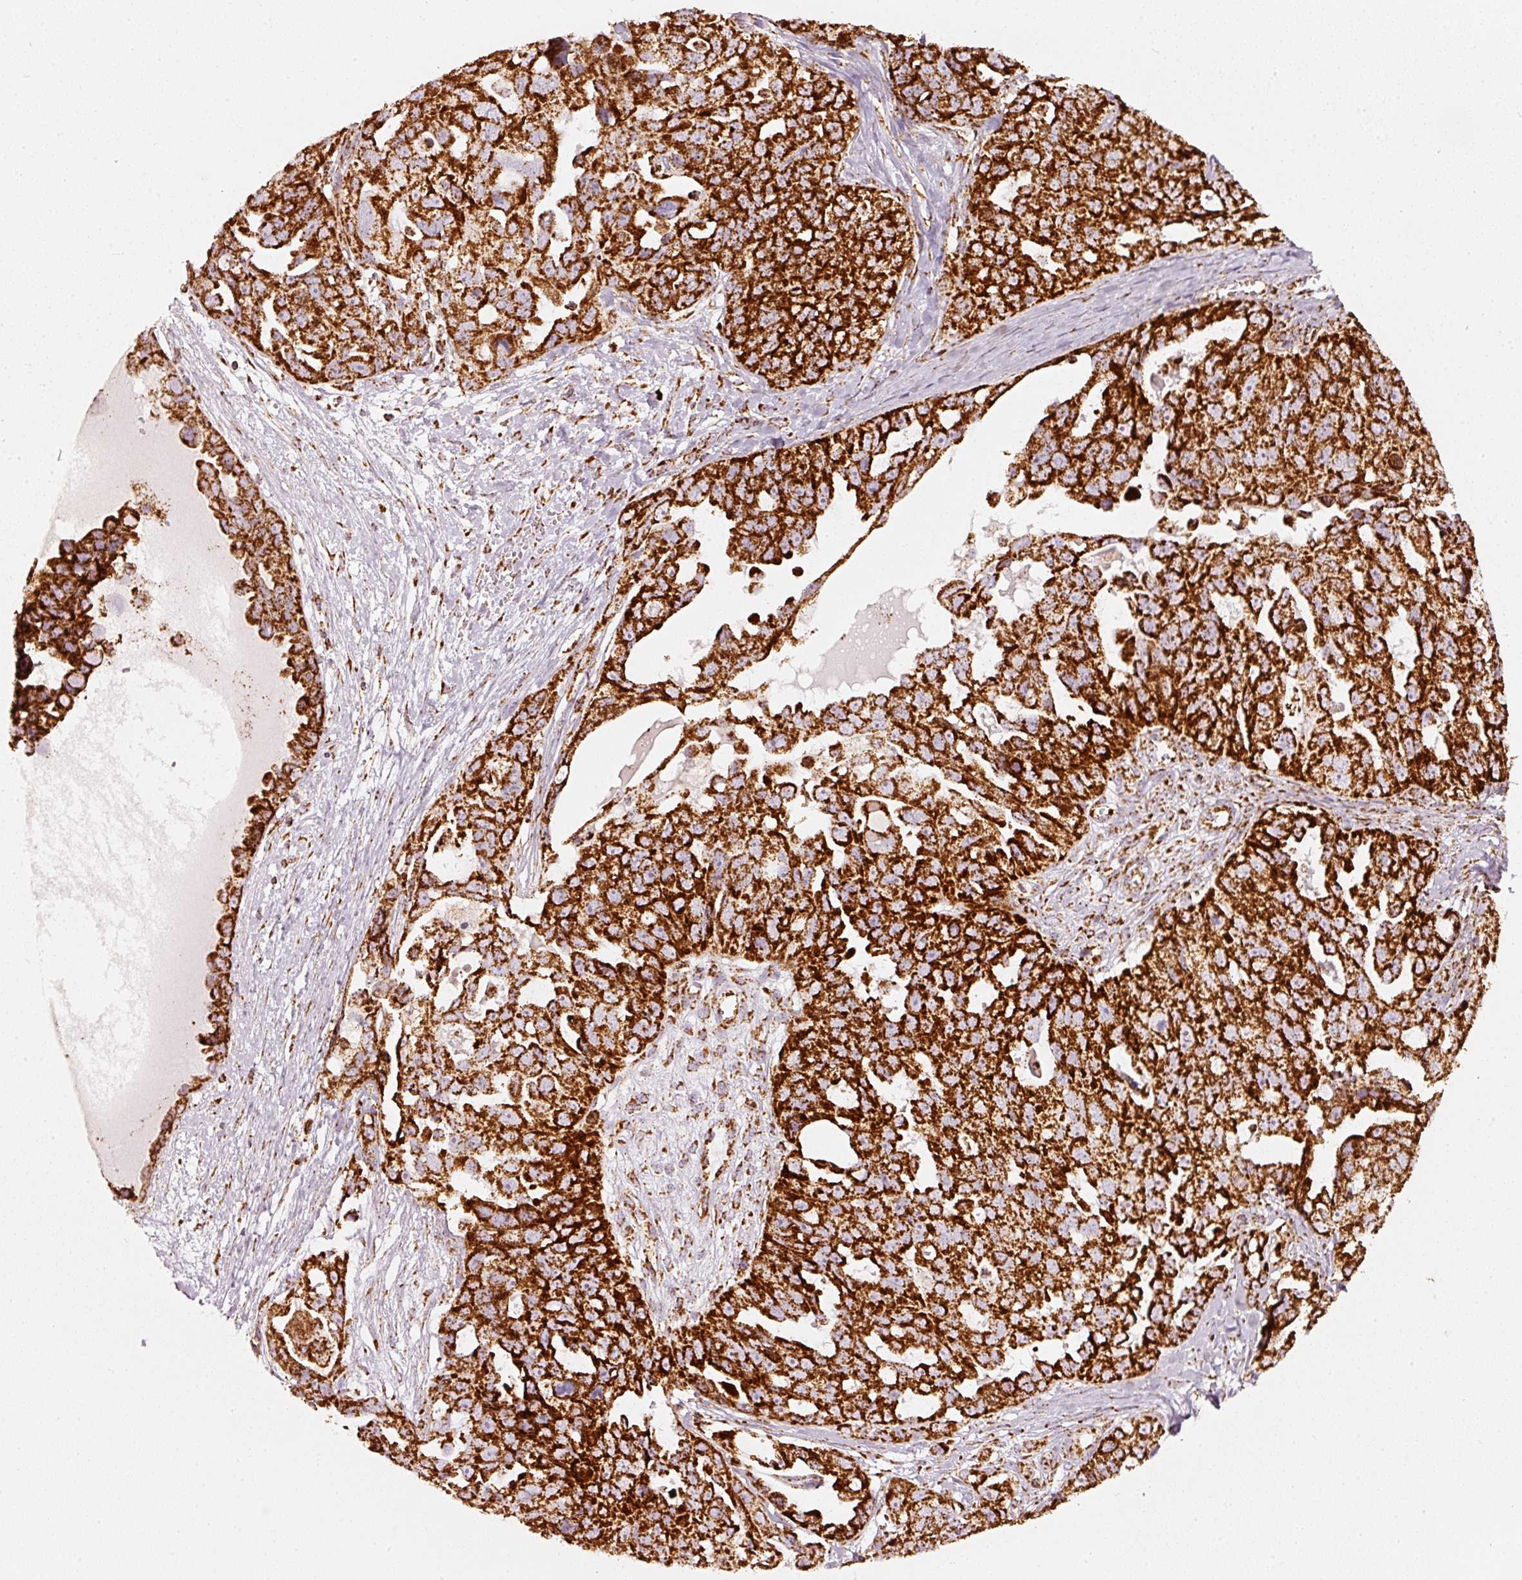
{"staining": {"intensity": "strong", "quantity": ">75%", "location": "cytoplasmic/membranous"}, "tissue": "ovarian cancer", "cell_type": "Tumor cells", "image_type": "cancer", "snomed": [{"axis": "morphology", "description": "Carcinoma, endometroid"}, {"axis": "topography", "description": "Ovary"}], "caption": "Strong cytoplasmic/membranous positivity is seen in approximately >75% of tumor cells in endometroid carcinoma (ovarian).", "gene": "UQCRC1", "patient": {"sex": "female", "age": 70}}